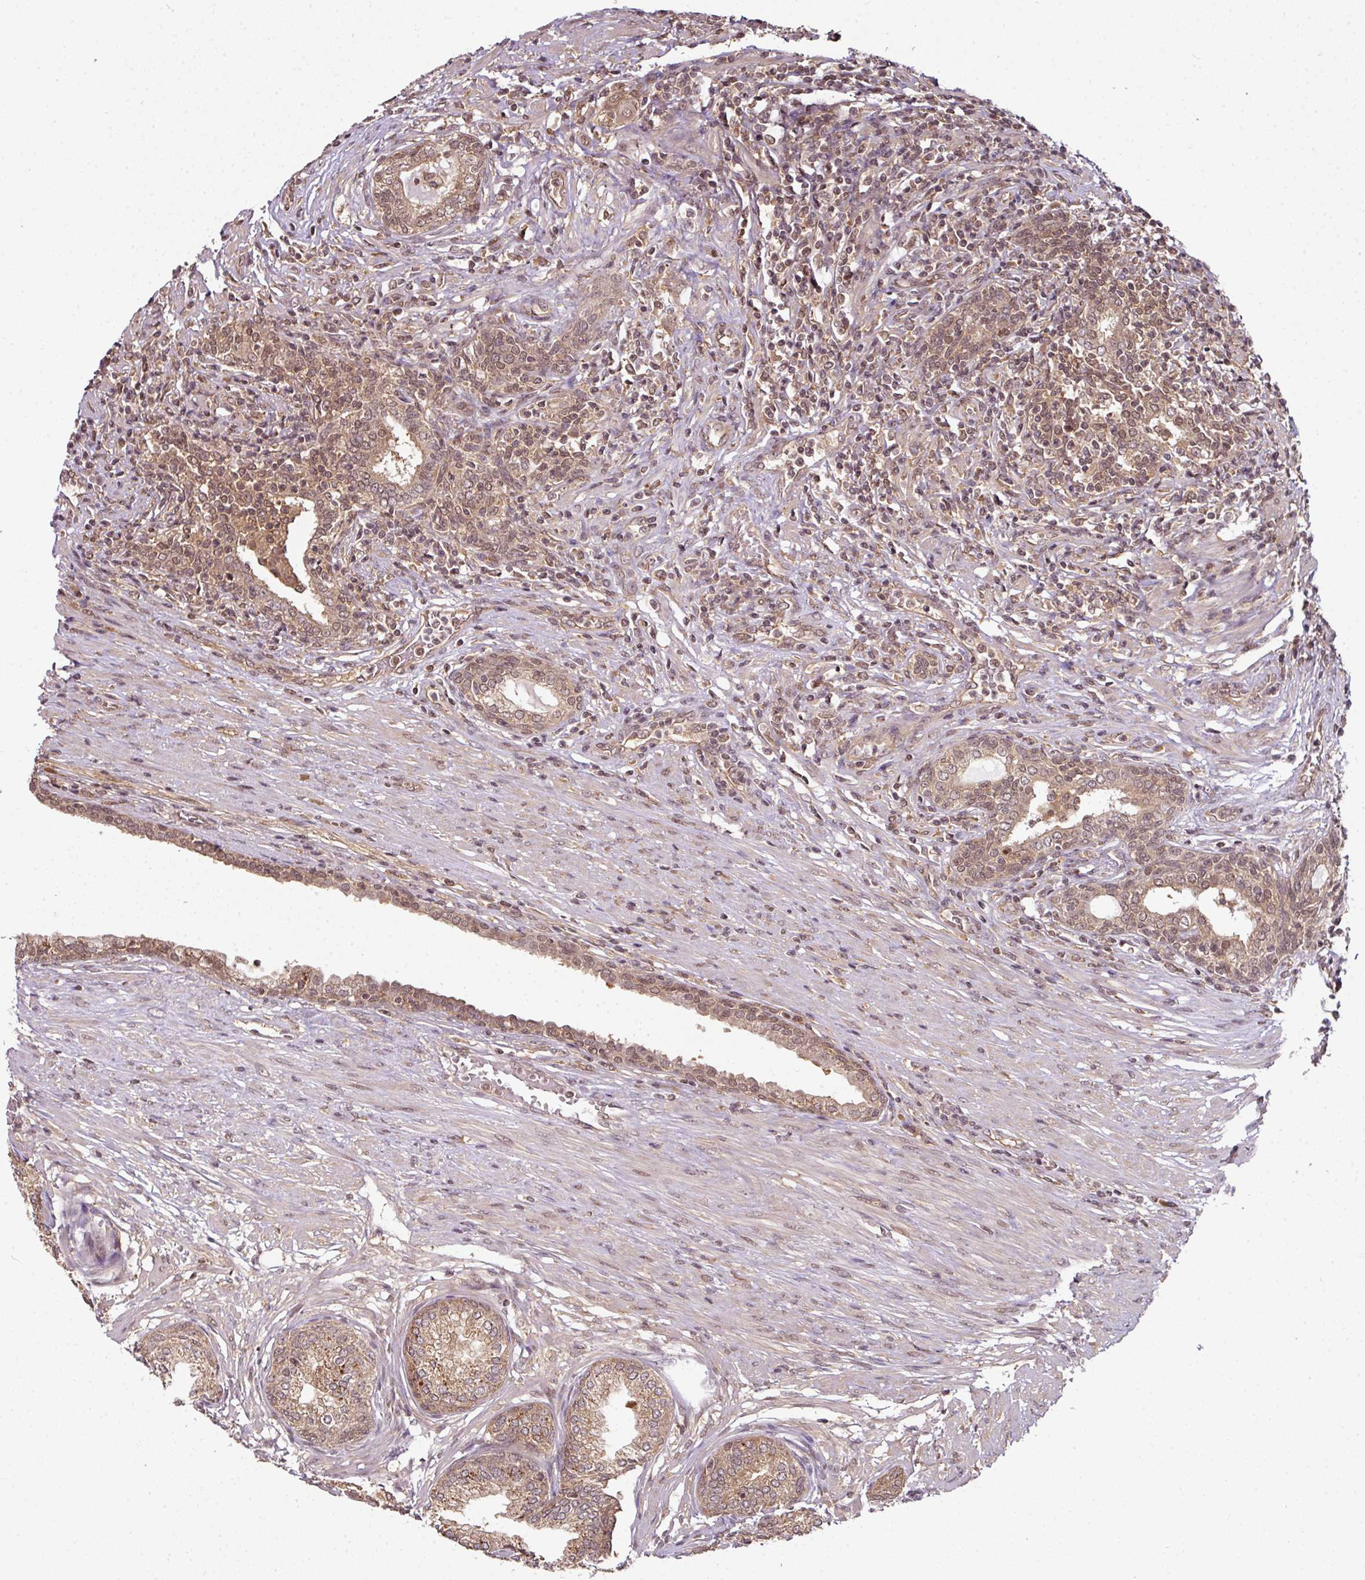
{"staining": {"intensity": "moderate", "quantity": ">75%", "location": "cytoplasmic/membranous"}, "tissue": "prostate cancer", "cell_type": "Tumor cells", "image_type": "cancer", "snomed": [{"axis": "morphology", "description": "Adenocarcinoma, High grade"}, {"axis": "topography", "description": "Prostate"}], "caption": "Protein expression analysis of human prostate adenocarcinoma (high-grade) reveals moderate cytoplasmic/membranous staining in about >75% of tumor cells. The protein is shown in brown color, while the nuclei are stained blue.", "gene": "ANKRD18A", "patient": {"sex": "male", "age": 67}}